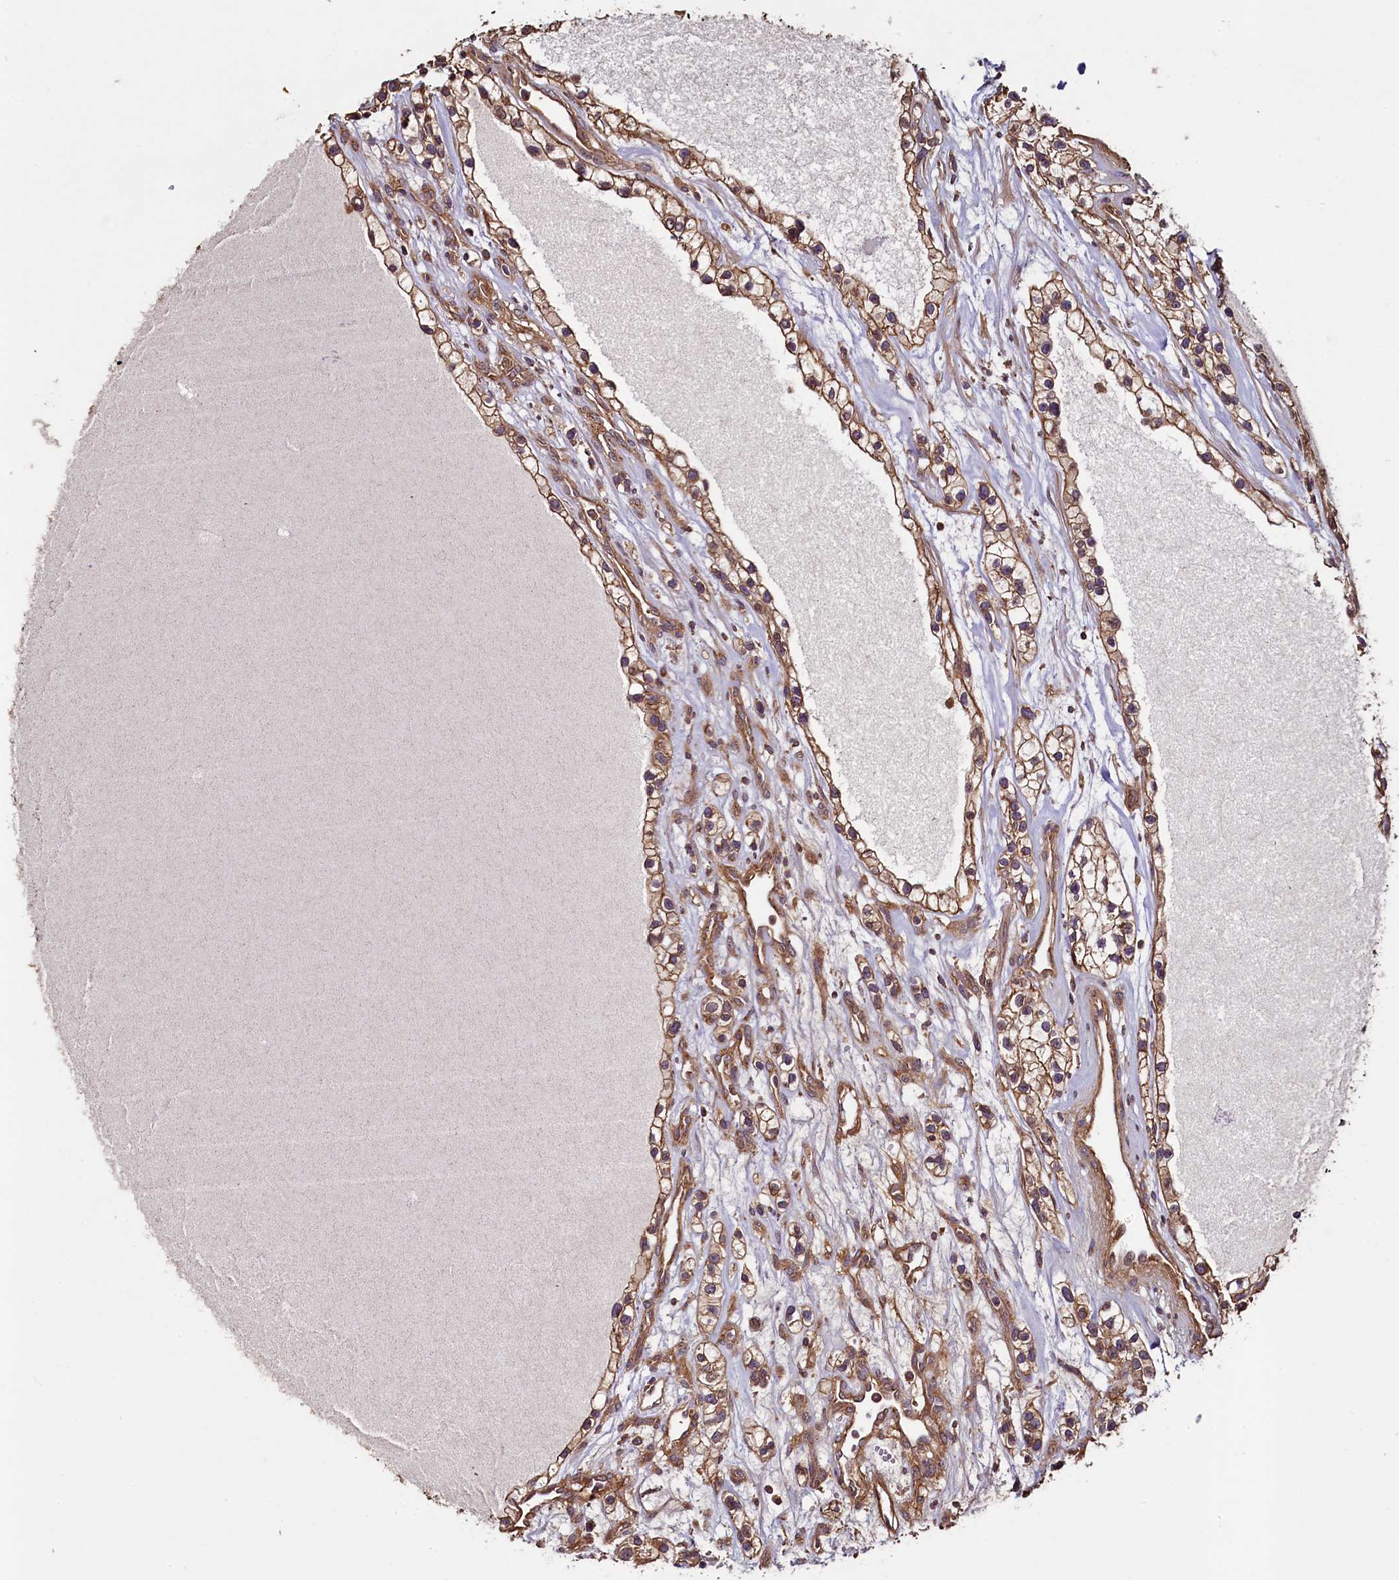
{"staining": {"intensity": "moderate", "quantity": ">75%", "location": "cytoplasmic/membranous"}, "tissue": "renal cancer", "cell_type": "Tumor cells", "image_type": "cancer", "snomed": [{"axis": "morphology", "description": "Adenocarcinoma, NOS"}, {"axis": "topography", "description": "Kidney"}], "caption": "High-magnification brightfield microscopy of renal adenocarcinoma stained with DAB (brown) and counterstained with hematoxylin (blue). tumor cells exhibit moderate cytoplasmic/membranous expression is present in approximately>75% of cells.", "gene": "RBFA", "patient": {"sex": "female", "age": 57}}